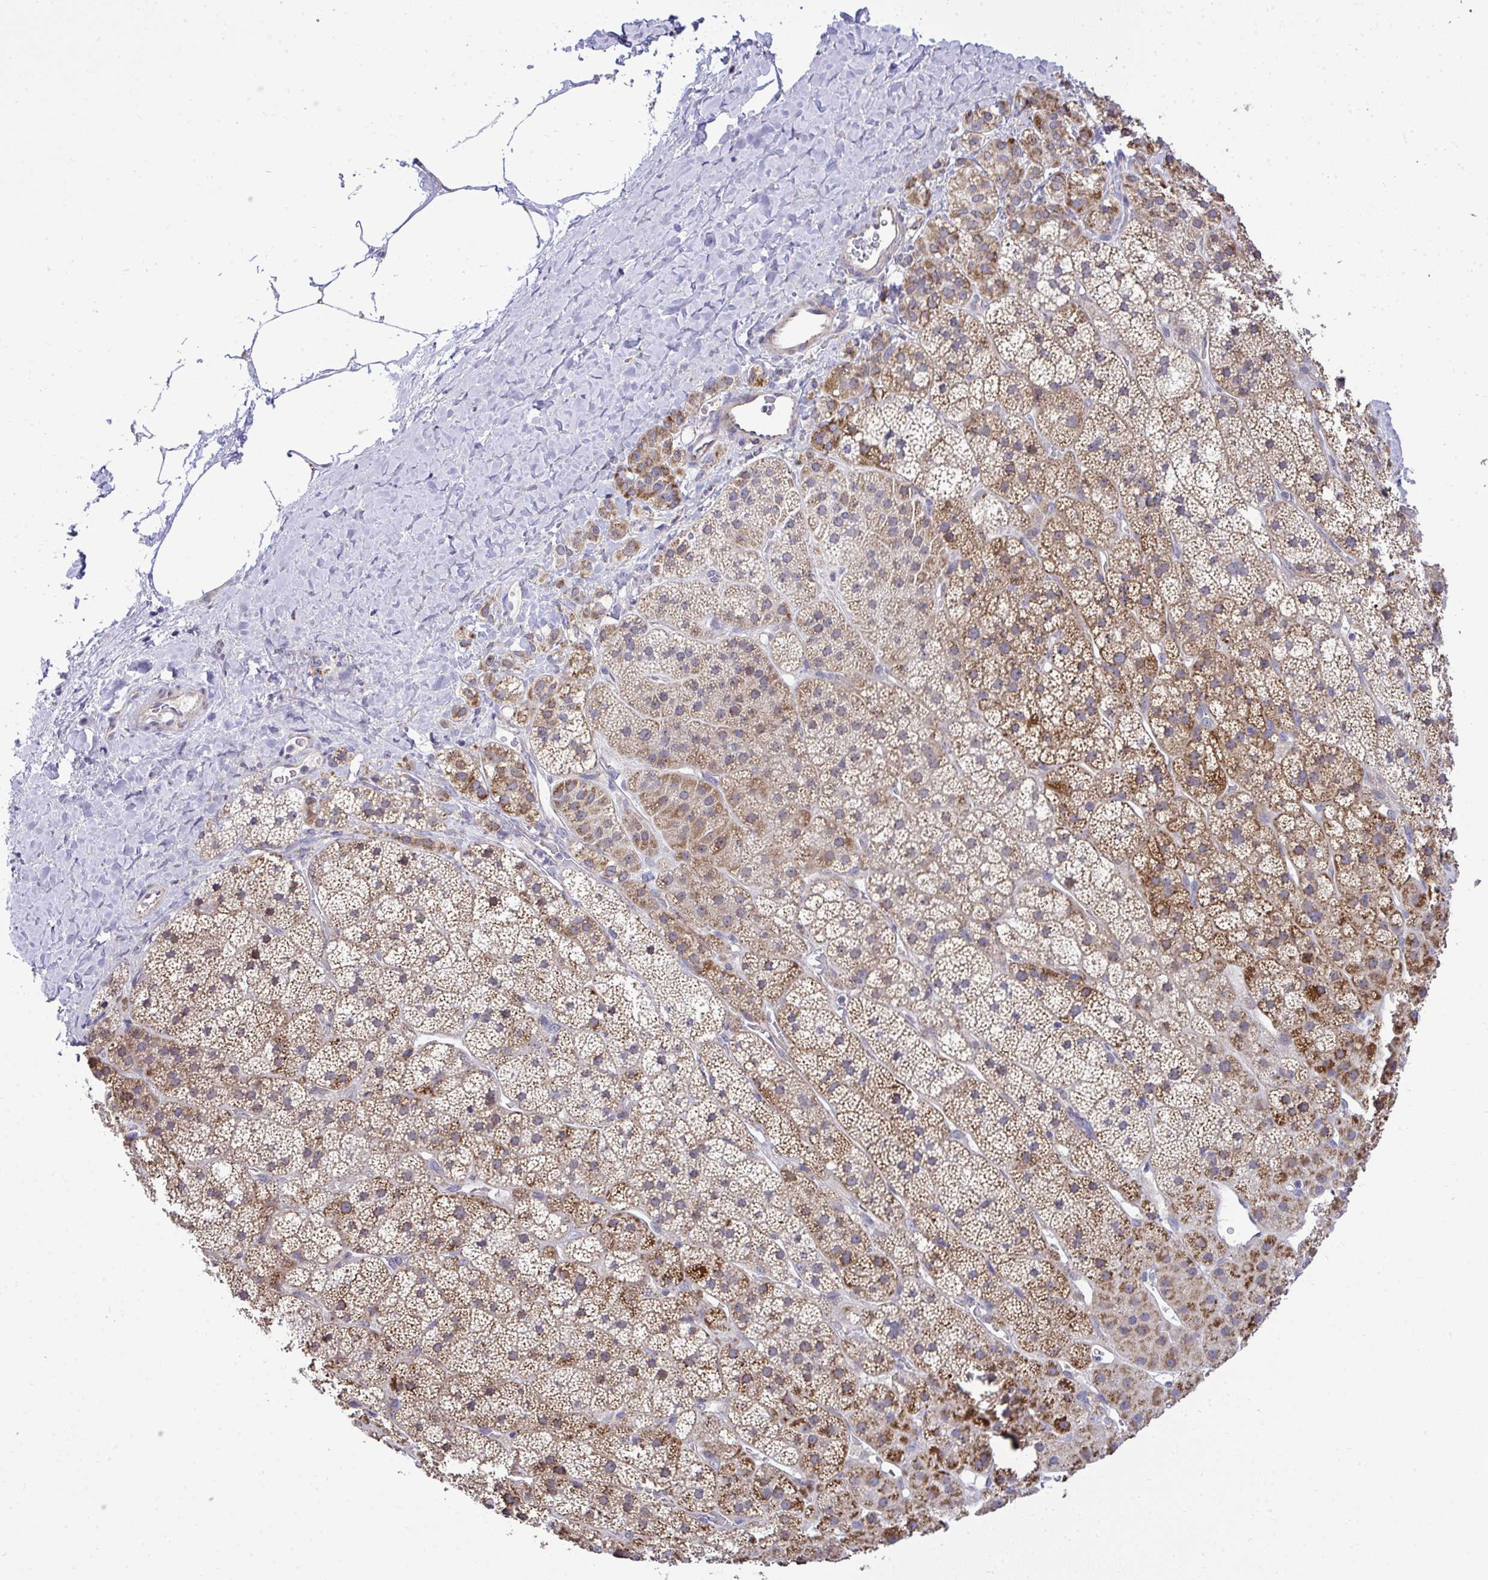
{"staining": {"intensity": "moderate", "quantity": ">75%", "location": "cytoplasmic/membranous"}, "tissue": "adrenal gland", "cell_type": "Glandular cells", "image_type": "normal", "snomed": [{"axis": "morphology", "description": "Normal tissue, NOS"}, {"axis": "topography", "description": "Adrenal gland"}], "caption": "Immunohistochemistry (IHC) of benign adrenal gland exhibits medium levels of moderate cytoplasmic/membranous positivity in about >75% of glandular cells.", "gene": "XAF1", "patient": {"sex": "male", "age": 57}}